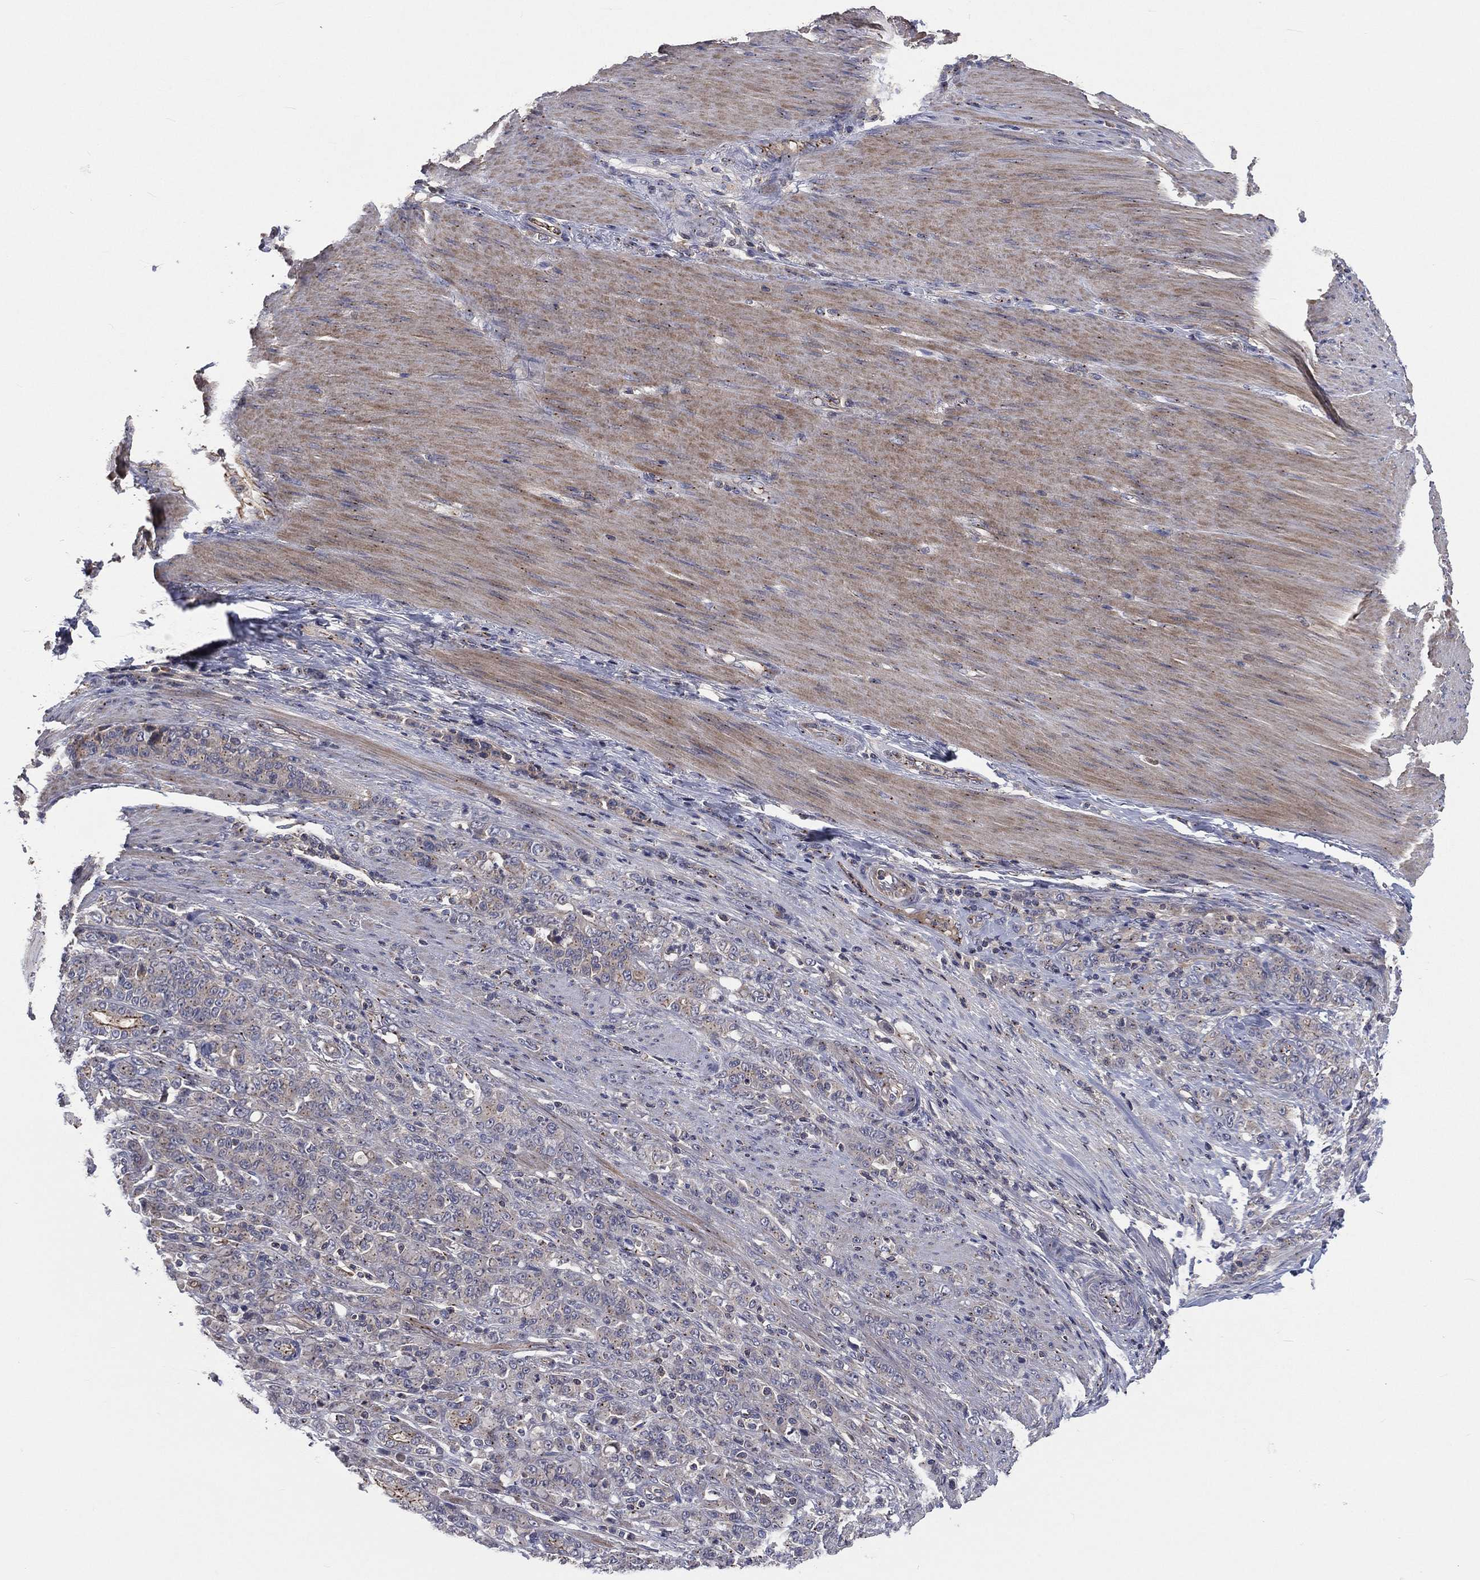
{"staining": {"intensity": "weak", "quantity": "<25%", "location": "cytoplasmic/membranous"}, "tissue": "stomach cancer", "cell_type": "Tumor cells", "image_type": "cancer", "snomed": [{"axis": "morphology", "description": "Normal tissue, NOS"}, {"axis": "morphology", "description": "Adenocarcinoma, NOS"}, {"axis": "topography", "description": "Stomach"}], "caption": "The image shows no staining of tumor cells in stomach cancer (adenocarcinoma).", "gene": "CROCC", "patient": {"sex": "female", "age": 79}}